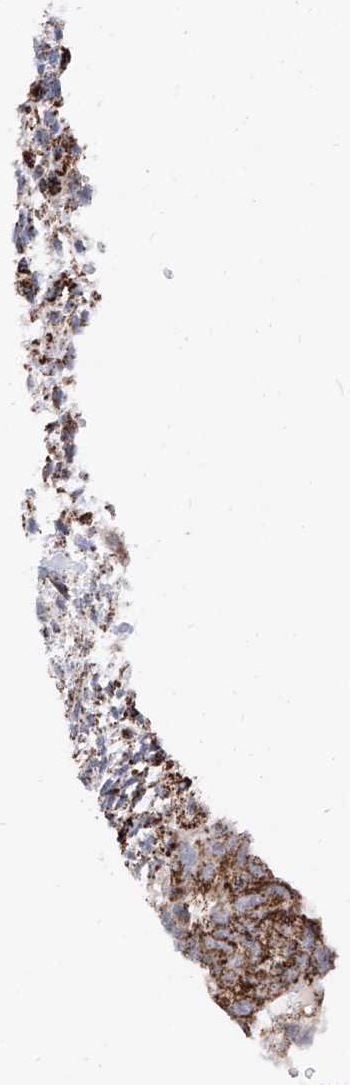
{"staining": {"intensity": "strong", "quantity": "25%-75%", "location": "cytoplasmic/membranous"}, "tissue": "testis cancer", "cell_type": "Tumor cells", "image_type": "cancer", "snomed": [{"axis": "morphology", "description": "Carcinoma, Embryonal, NOS"}, {"axis": "topography", "description": "Testis"}], "caption": "Immunohistochemistry (DAB) staining of testis embryonal carcinoma shows strong cytoplasmic/membranous protein staining in about 25%-75% of tumor cells.", "gene": "COX5B", "patient": {"sex": "male", "age": 37}}